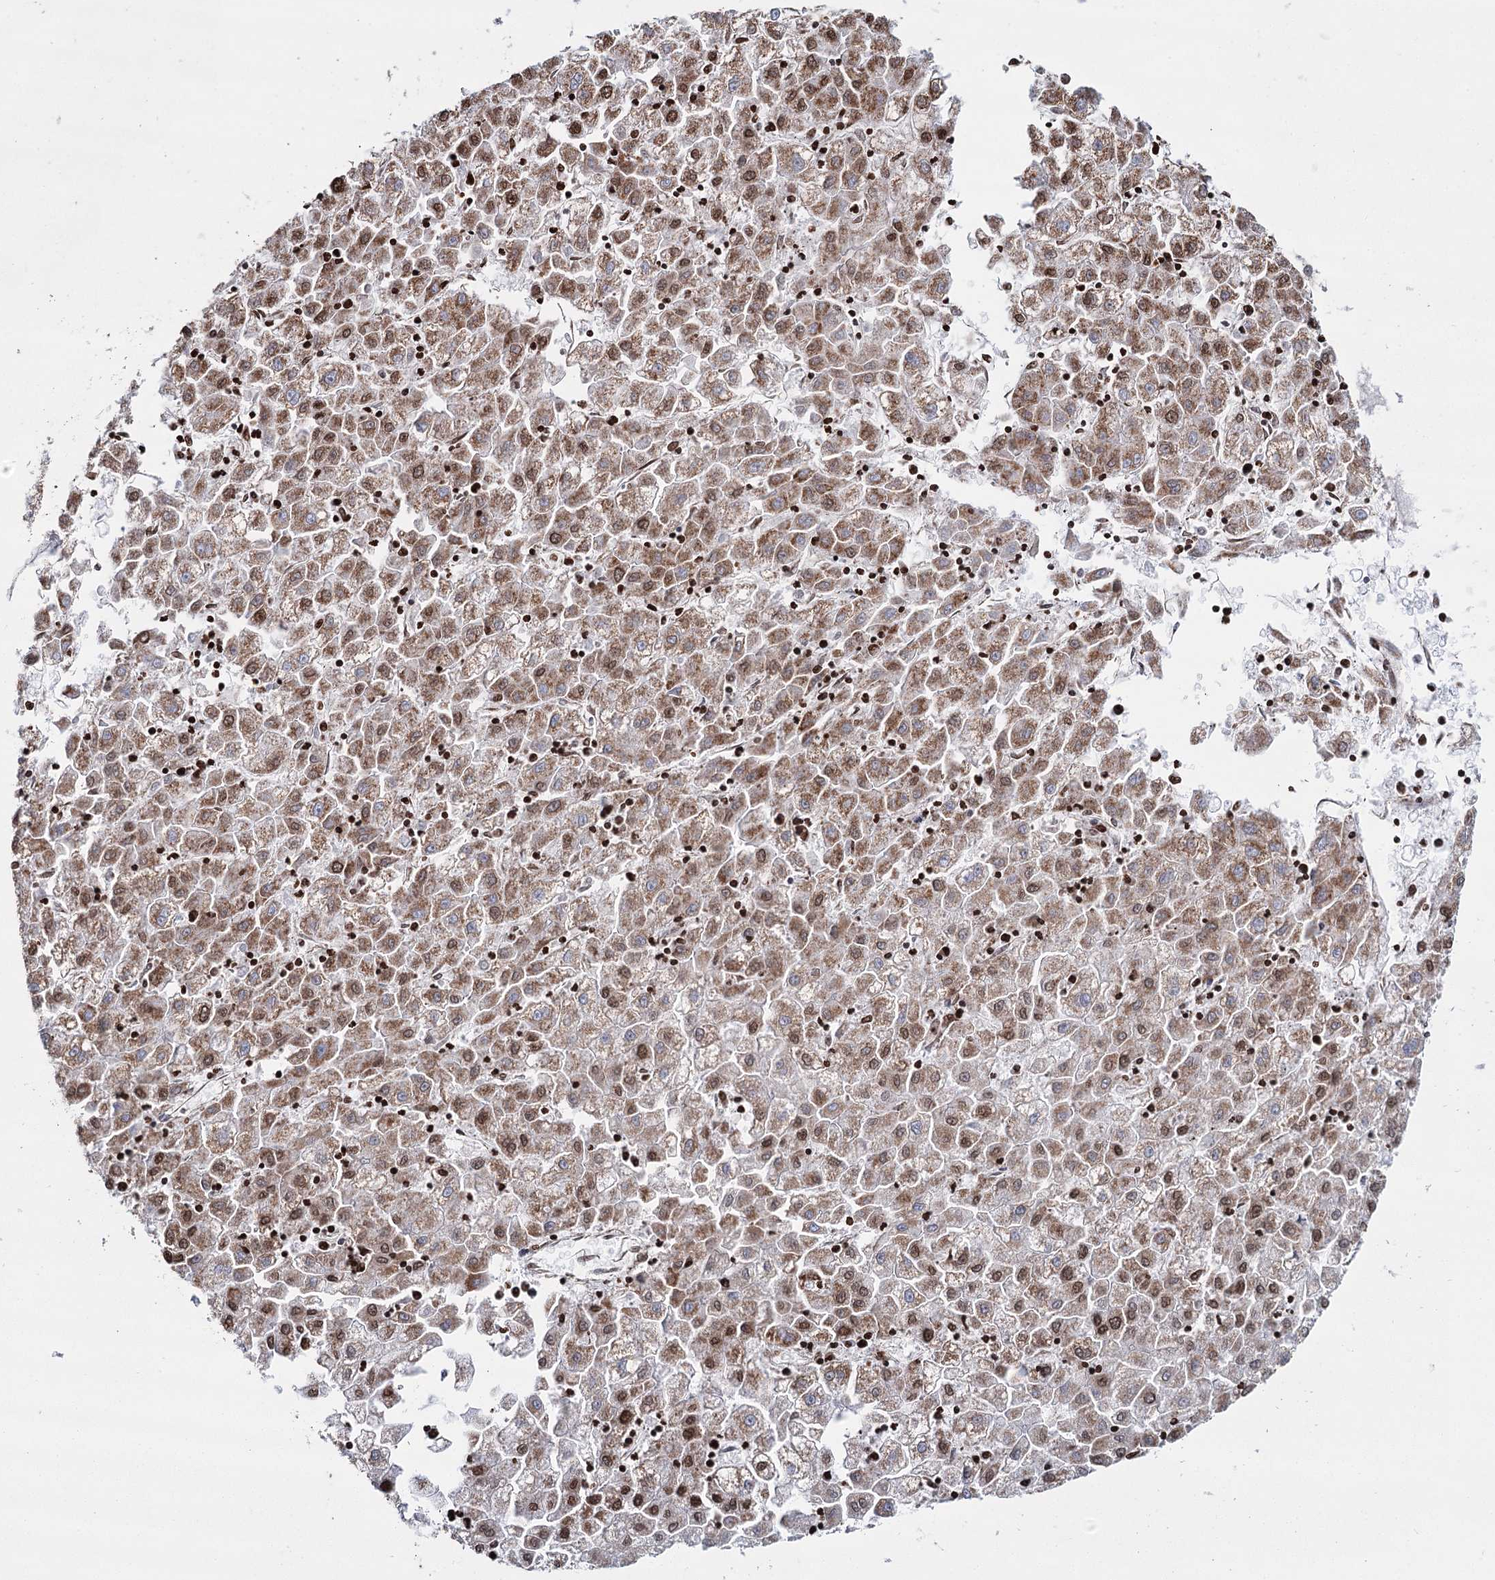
{"staining": {"intensity": "moderate", "quantity": ">75%", "location": "cytoplasmic/membranous,nuclear"}, "tissue": "liver cancer", "cell_type": "Tumor cells", "image_type": "cancer", "snomed": [{"axis": "morphology", "description": "Carcinoma, Hepatocellular, NOS"}, {"axis": "topography", "description": "Liver"}], "caption": "An immunohistochemistry micrograph of tumor tissue is shown. Protein staining in brown highlights moderate cytoplasmic/membranous and nuclear positivity in liver cancer within tumor cells.", "gene": "PDHX", "patient": {"sex": "male", "age": 72}}